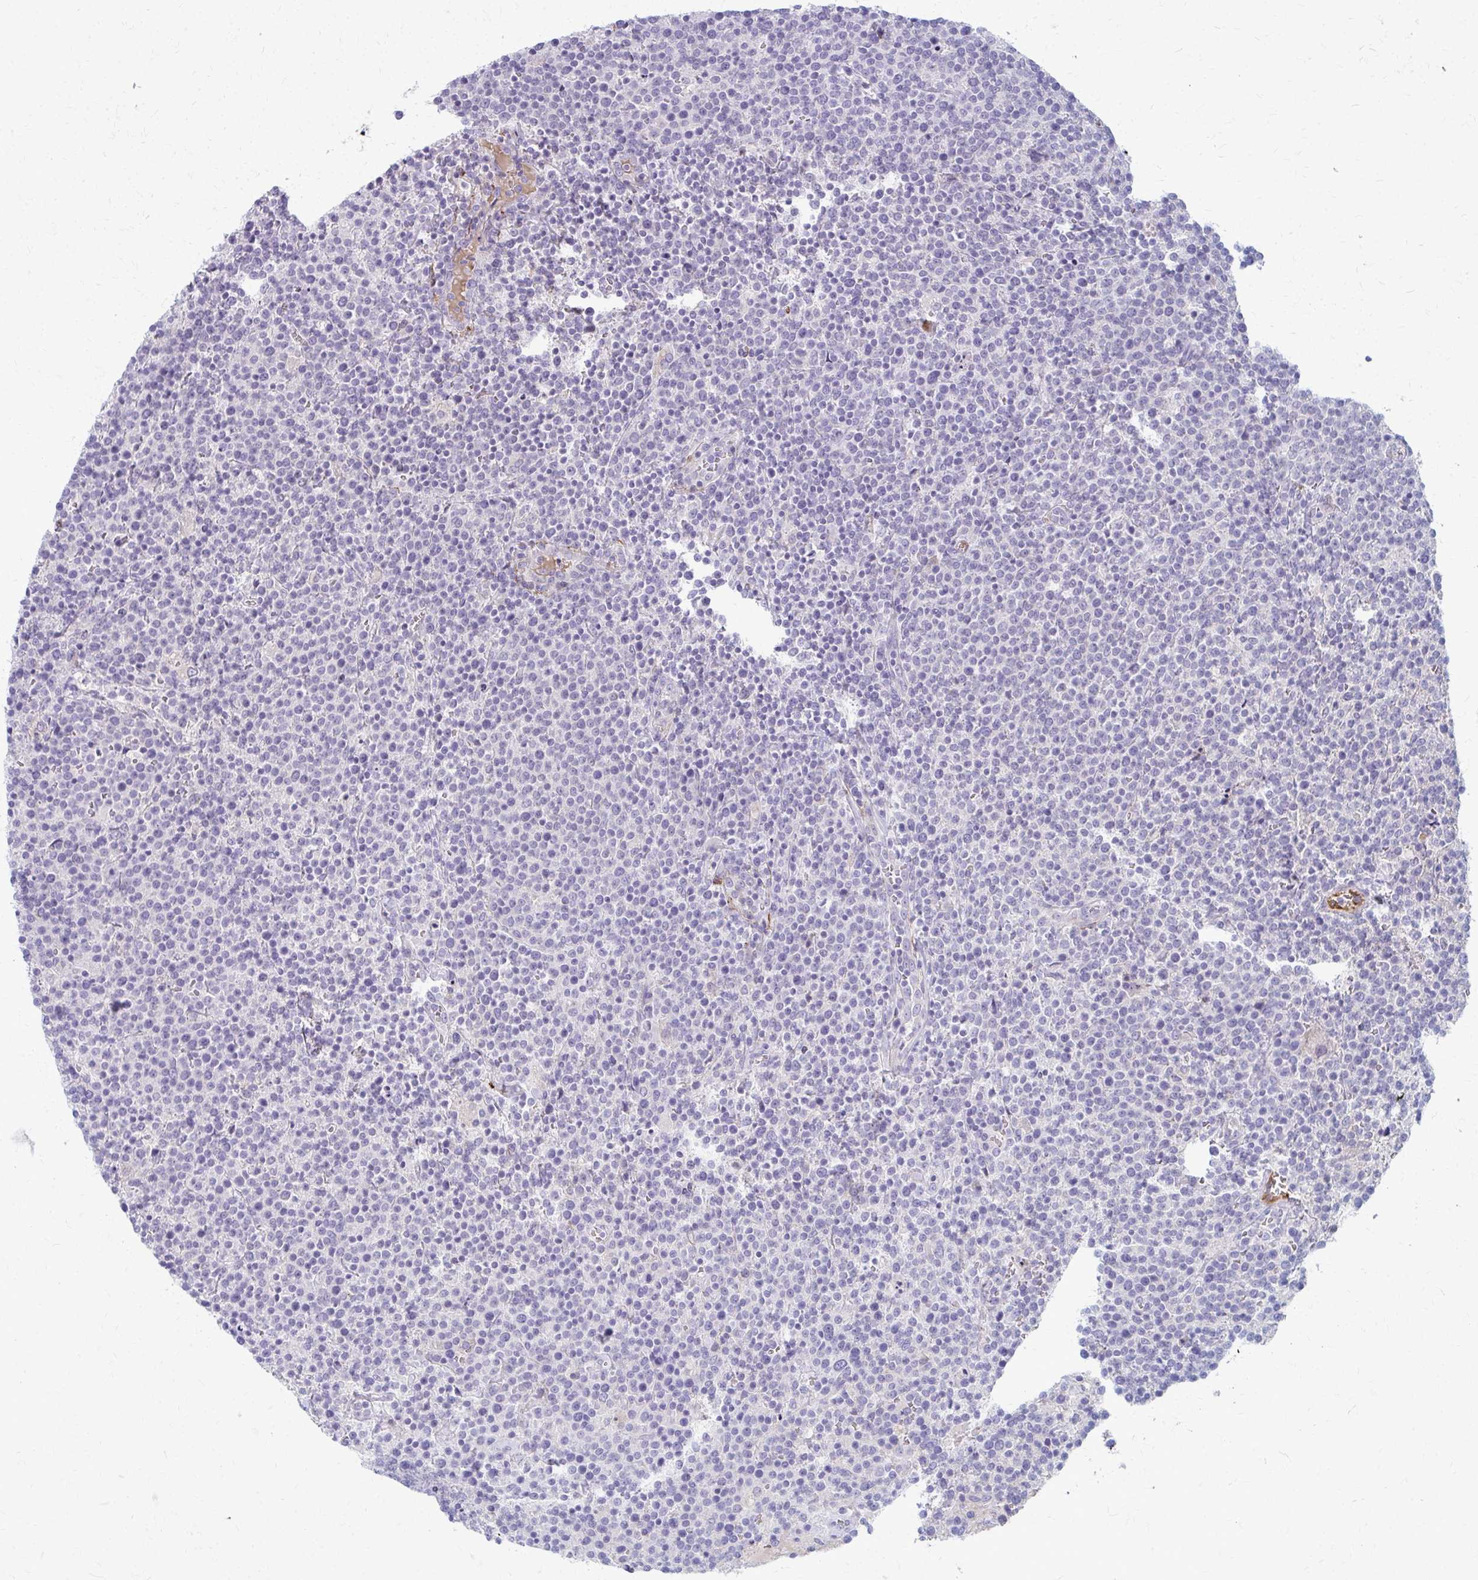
{"staining": {"intensity": "negative", "quantity": "none", "location": "none"}, "tissue": "lymphoma", "cell_type": "Tumor cells", "image_type": "cancer", "snomed": [{"axis": "morphology", "description": "Malignant lymphoma, non-Hodgkin's type, High grade"}, {"axis": "topography", "description": "Lymph node"}], "caption": "Human malignant lymphoma, non-Hodgkin's type (high-grade) stained for a protein using immunohistochemistry (IHC) shows no staining in tumor cells.", "gene": "ADIPOQ", "patient": {"sex": "male", "age": 61}}